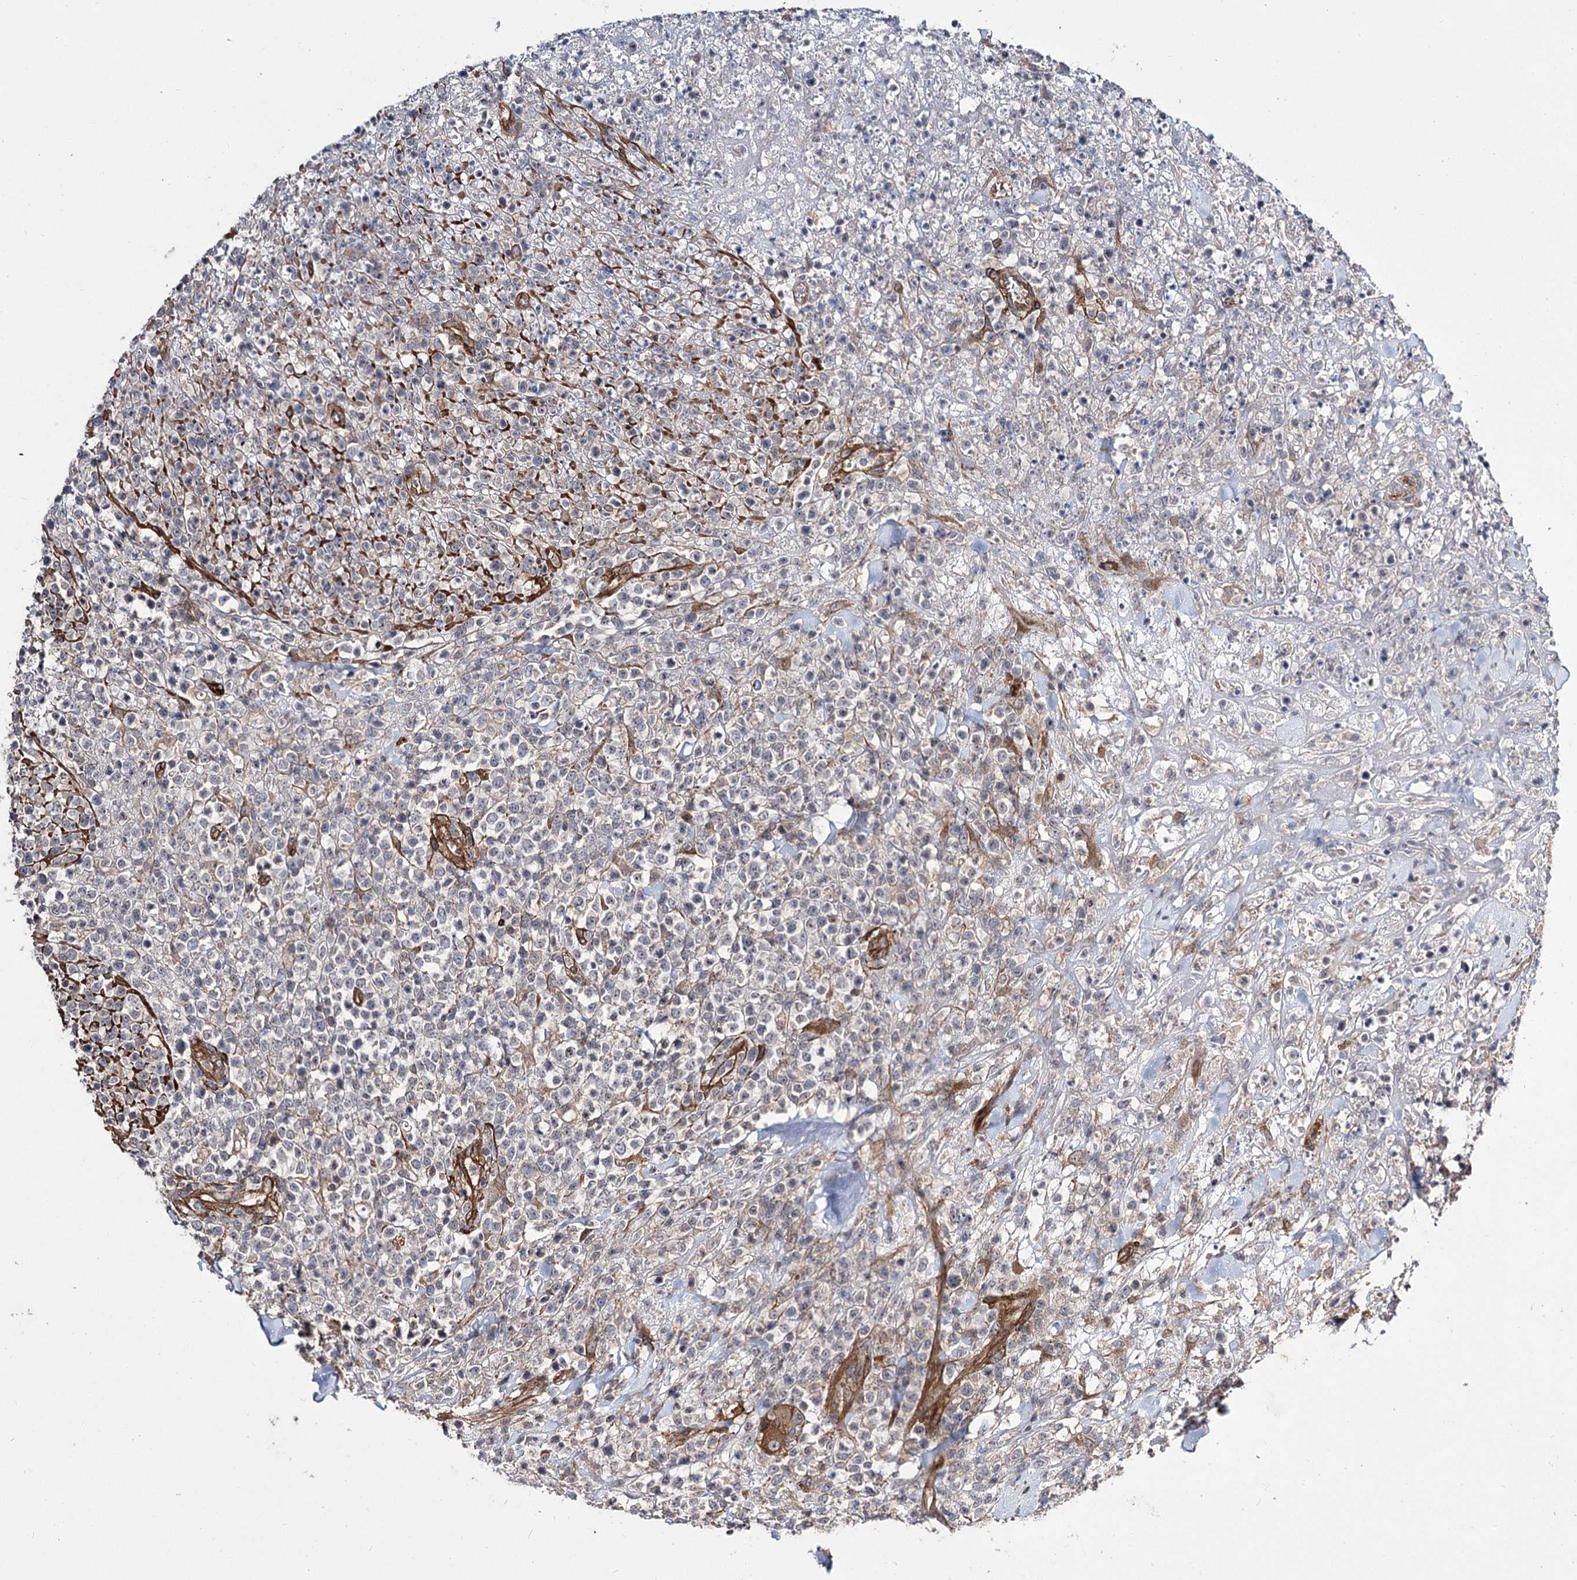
{"staining": {"intensity": "negative", "quantity": "none", "location": "none"}, "tissue": "lymphoma", "cell_type": "Tumor cells", "image_type": "cancer", "snomed": [{"axis": "morphology", "description": "Malignant lymphoma, non-Hodgkin's type, High grade"}, {"axis": "topography", "description": "Colon"}], "caption": "DAB (3,3'-diaminobenzidine) immunohistochemical staining of human lymphoma shows no significant positivity in tumor cells.", "gene": "MYO1C", "patient": {"sex": "female", "age": 53}}